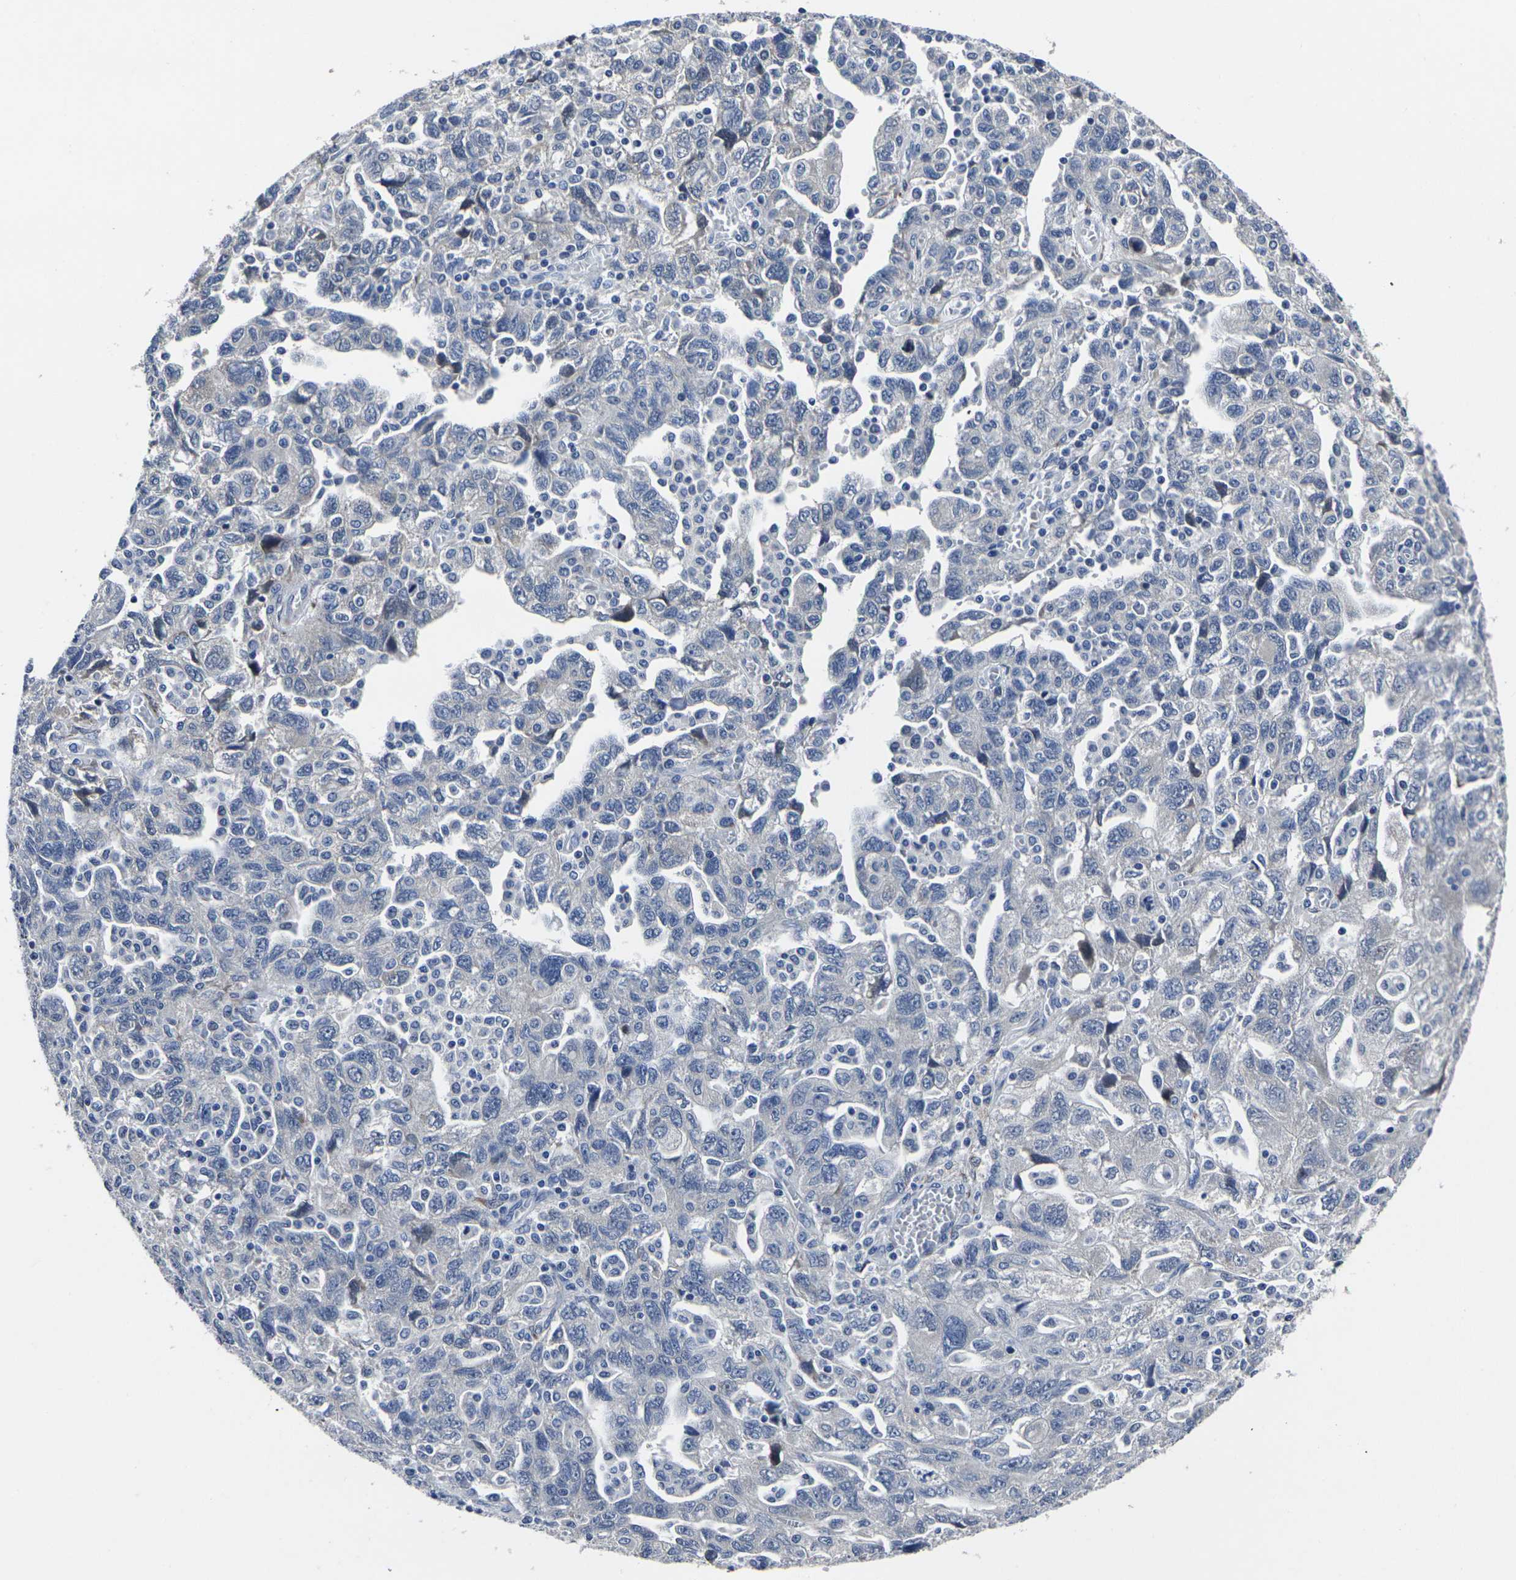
{"staining": {"intensity": "negative", "quantity": "none", "location": "none"}, "tissue": "ovarian cancer", "cell_type": "Tumor cells", "image_type": "cancer", "snomed": [{"axis": "morphology", "description": "Carcinoma, NOS"}, {"axis": "morphology", "description": "Cystadenocarcinoma, serous, NOS"}, {"axis": "topography", "description": "Ovary"}], "caption": "This is an IHC micrograph of human carcinoma (ovarian). There is no staining in tumor cells.", "gene": "CYP2C8", "patient": {"sex": "female", "age": 69}}